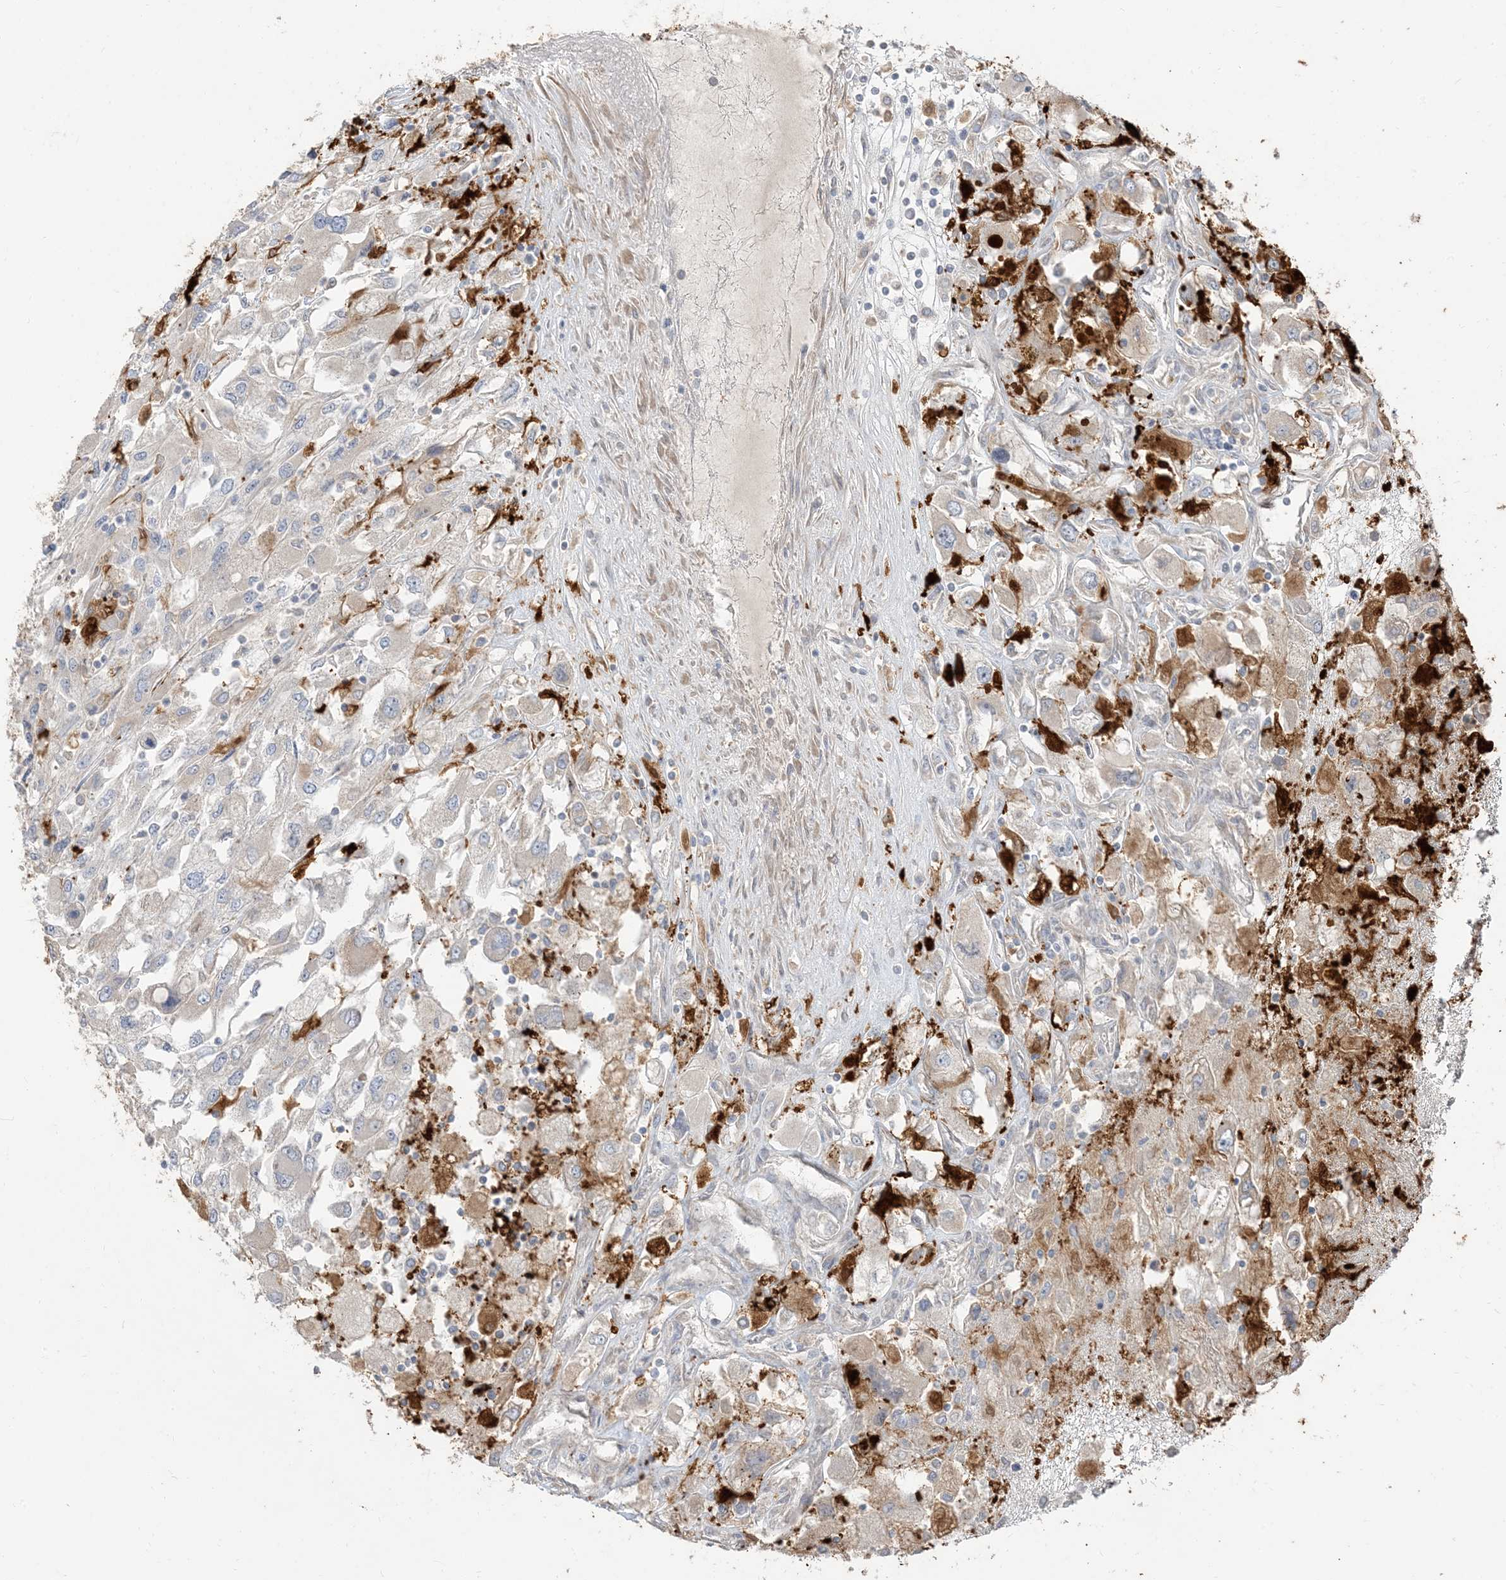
{"staining": {"intensity": "negative", "quantity": "none", "location": "none"}, "tissue": "renal cancer", "cell_type": "Tumor cells", "image_type": "cancer", "snomed": [{"axis": "morphology", "description": "Adenocarcinoma, NOS"}, {"axis": "topography", "description": "Kidney"}], "caption": "DAB immunohistochemical staining of renal cancer (adenocarcinoma) displays no significant staining in tumor cells. The staining is performed using DAB brown chromogen with nuclei counter-stained in using hematoxylin.", "gene": "RNF175", "patient": {"sex": "female", "age": 52}}